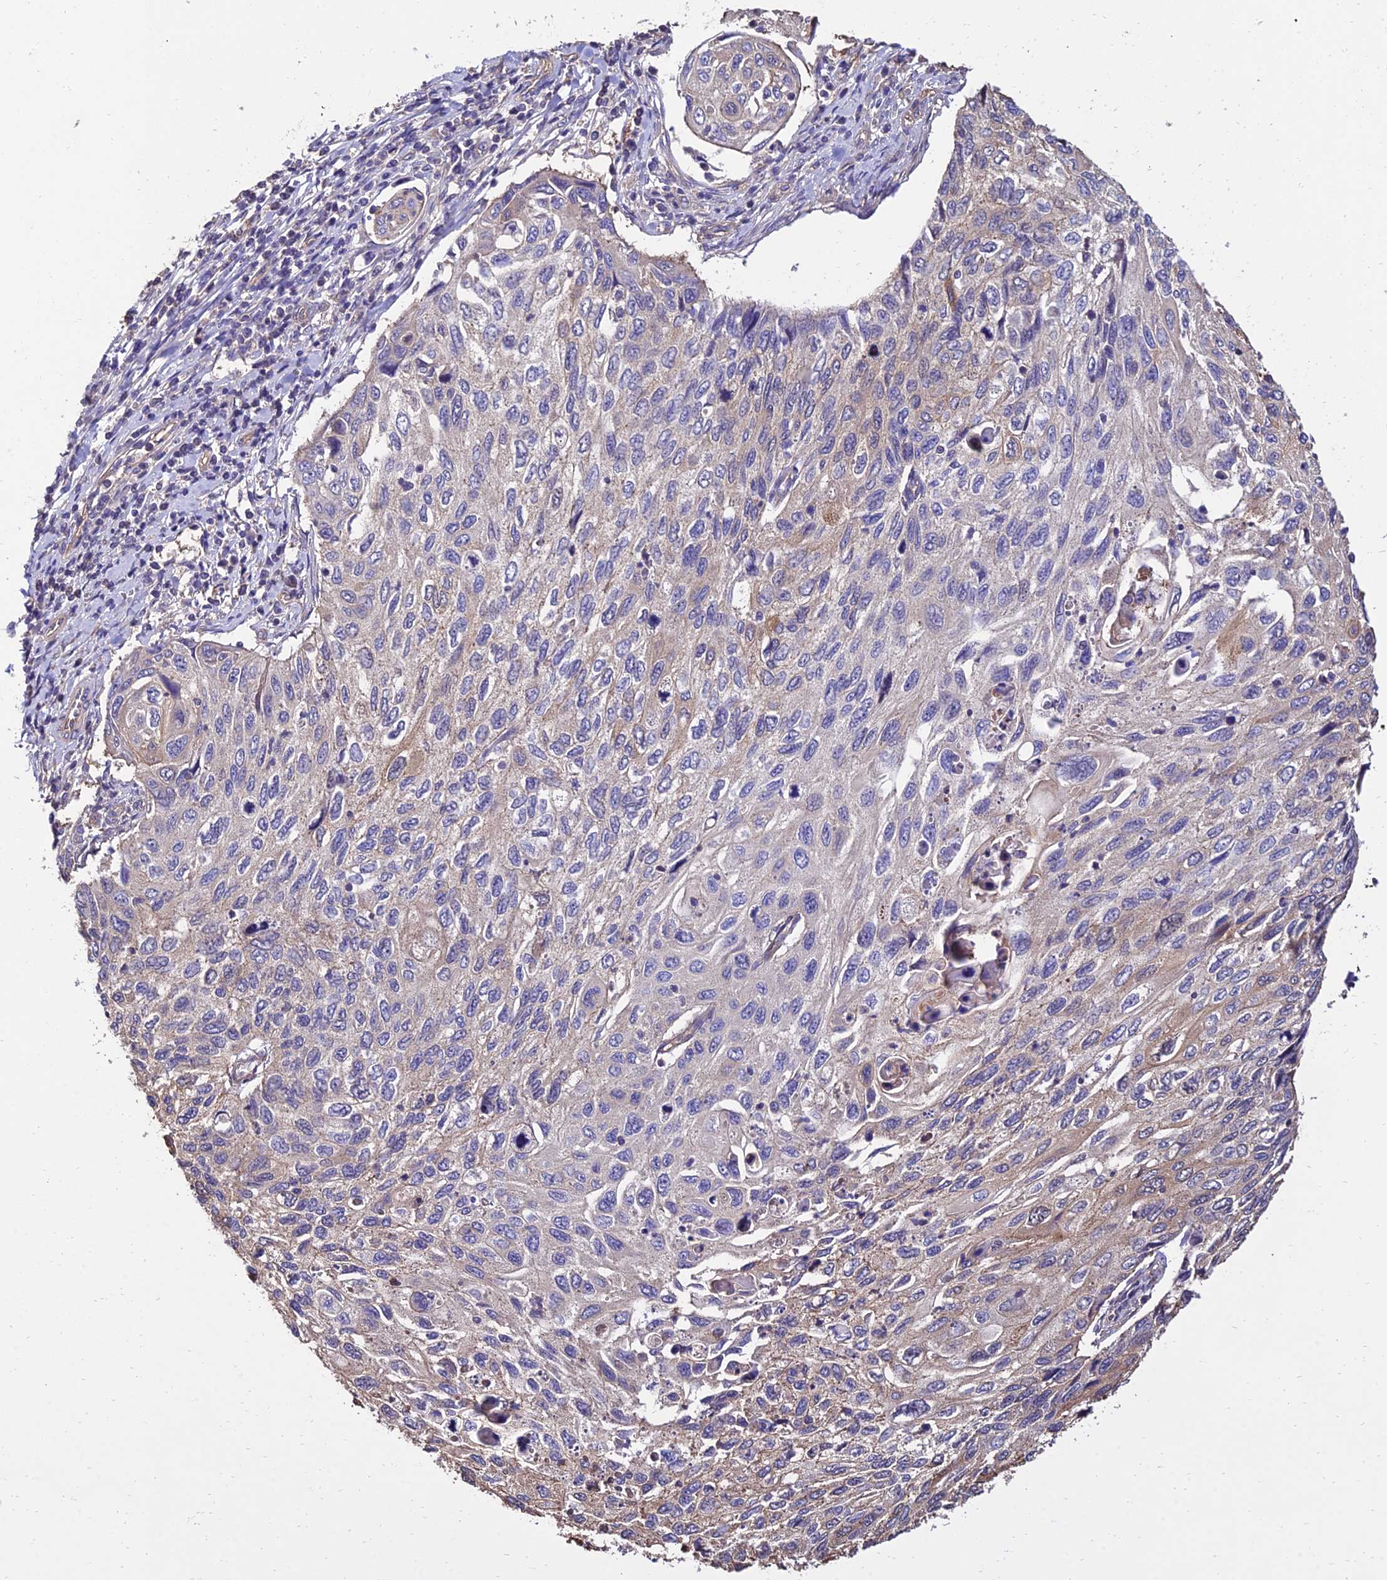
{"staining": {"intensity": "weak", "quantity": "<25%", "location": "cytoplasmic/membranous"}, "tissue": "cervical cancer", "cell_type": "Tumor cells", "image_type": "cancer", "snomed": [{"axis": "morphology", "description": "Squamous cell carcinoma, NOS"}, {"axis": "topography", "description": "Cervix"}], "caption": "IHC of human squamous cell carcinoma (cervical) reveals no expression in tumor cells. Nuclei are stained in blue.", "gene": "CALM2", "patient": {"sex": "female", "age": 70}}